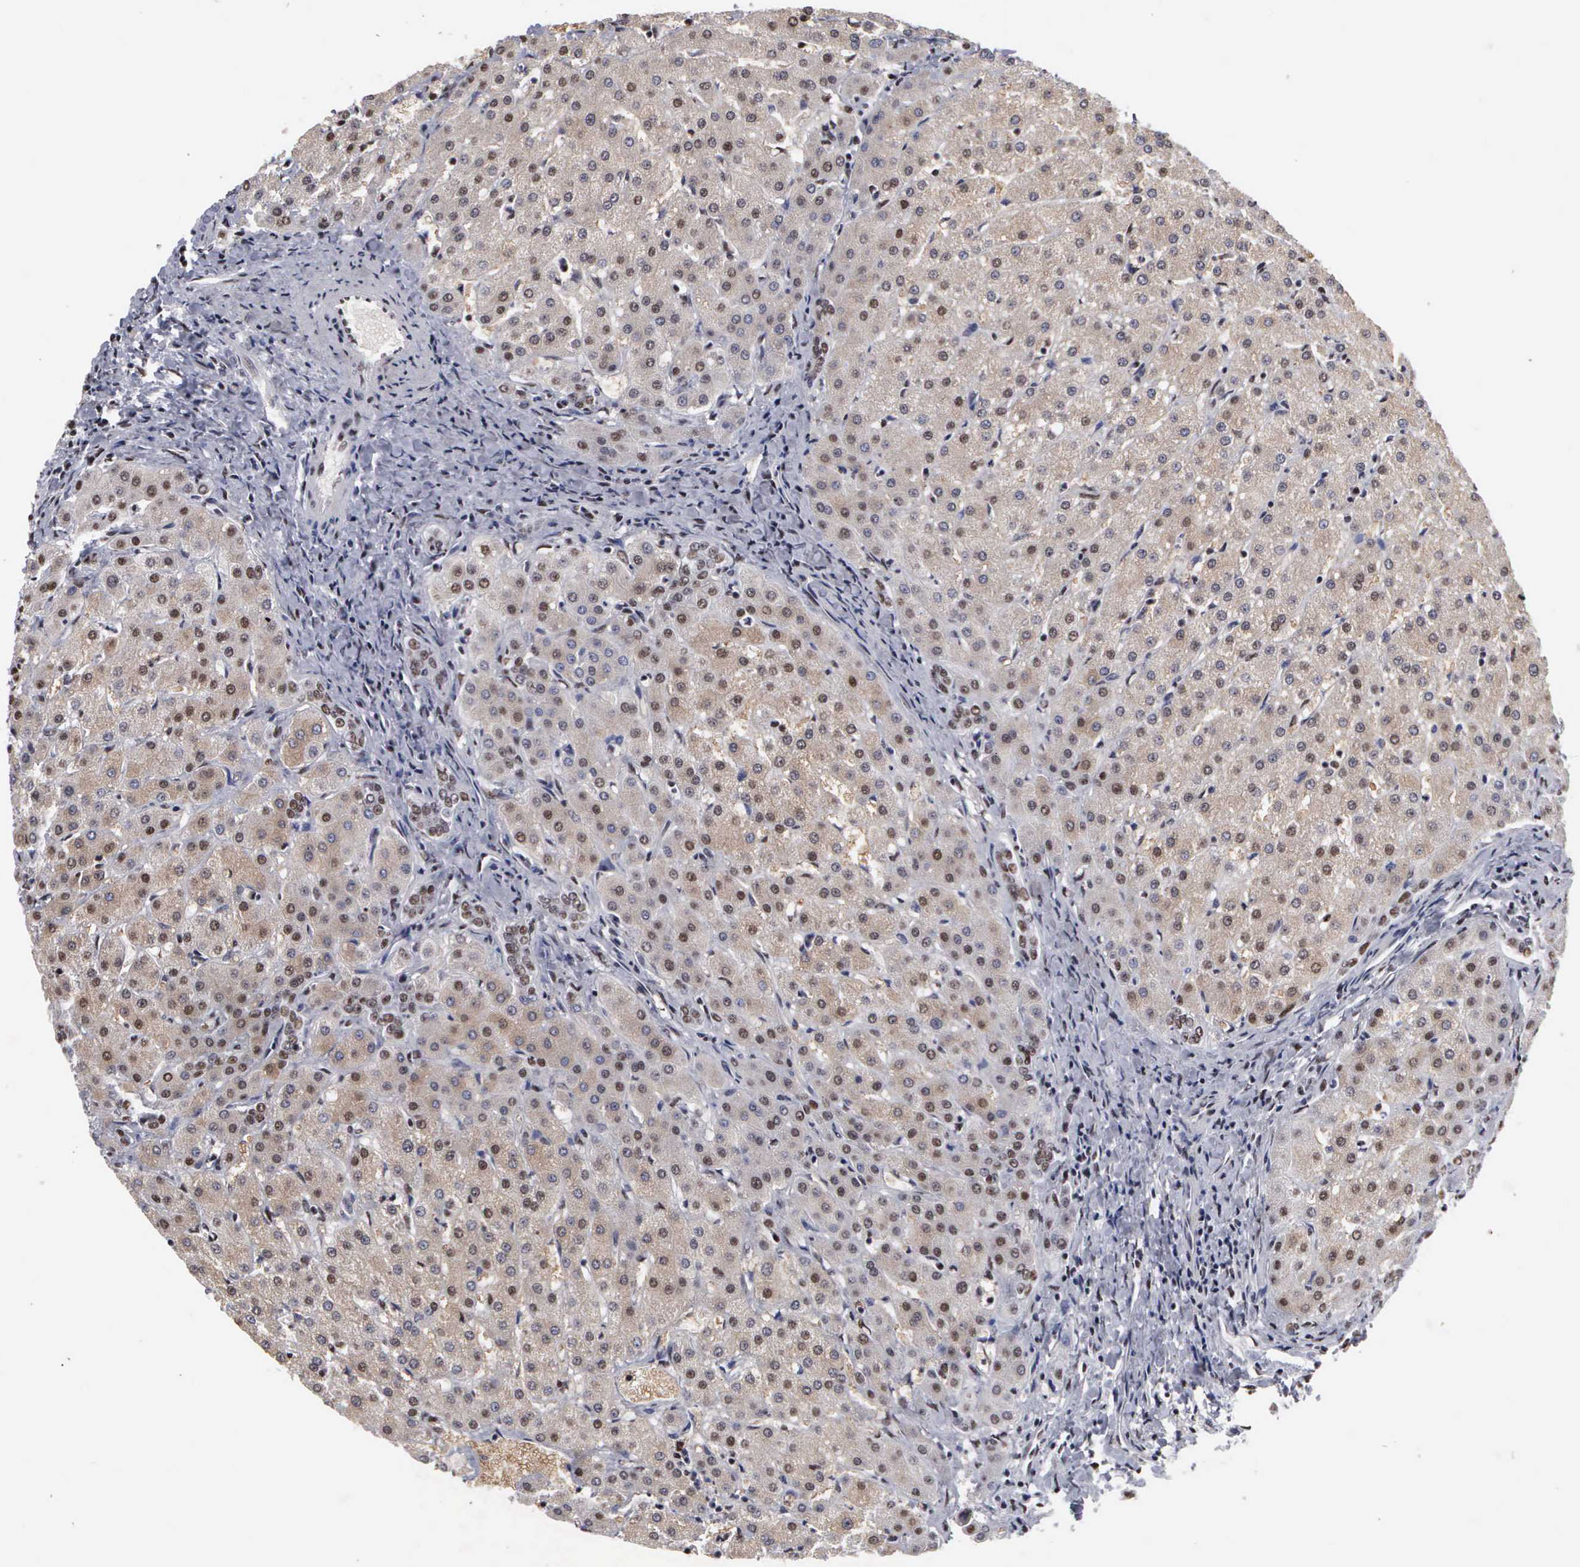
{"staining": {"intensity": "moderate", "quantity": "25%-75%", "location": "nuclear"}, "tissue": "liver", "cell_type": "Cholangiocytes", "image_type": "normal", "snomed": [{"axis": "morphology", "description": "Normal tissue, NOS"}, {"axis": "topography", "description": "Liver"}], "caption": "Protein expression by immunohistochemistry (IHC) displays moderate nuclear staining in approximately 25%-75% of cholangiocytes in normal liver.", "gene": "KIAA0586", "patient": {"sex": "female", "age": 27}}